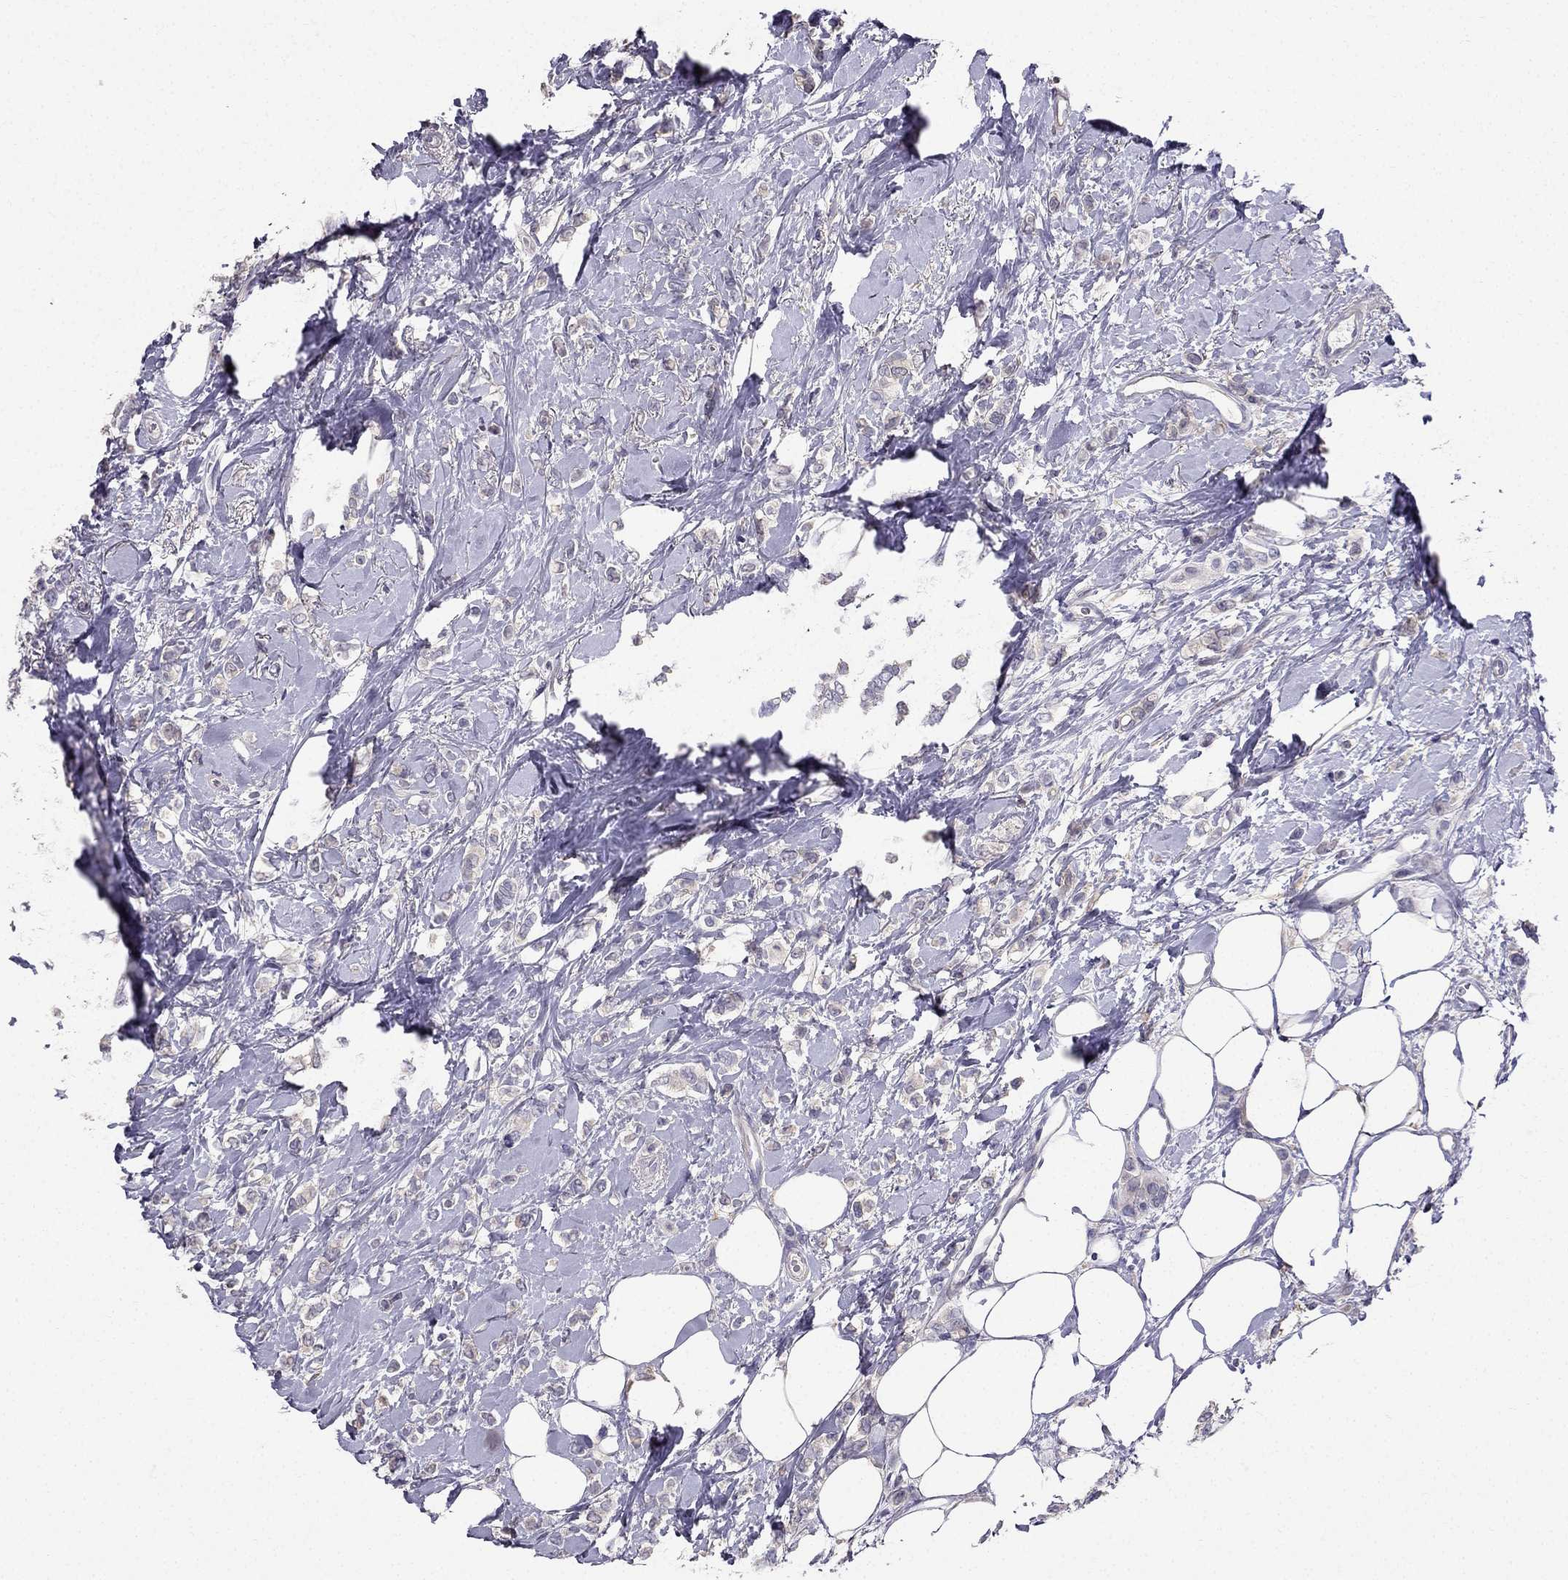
{"staining": {"intensity": "negative", "quantity": "none", "location": "none"}, "tissue": "breast cancer", "cell_type": "Tumor cells", "image_type": "cancer", "snomed": [{"axis": "morphology", "description": "Lobular carcinoma"}, {"axis": "topography", "description": "Breast"}], "caption": "Tumor cells are negative for brown protein staining in breast lobular carcinoma.", "gene": "AS3MT", "patient": {"sex": "female", "age": 66}}